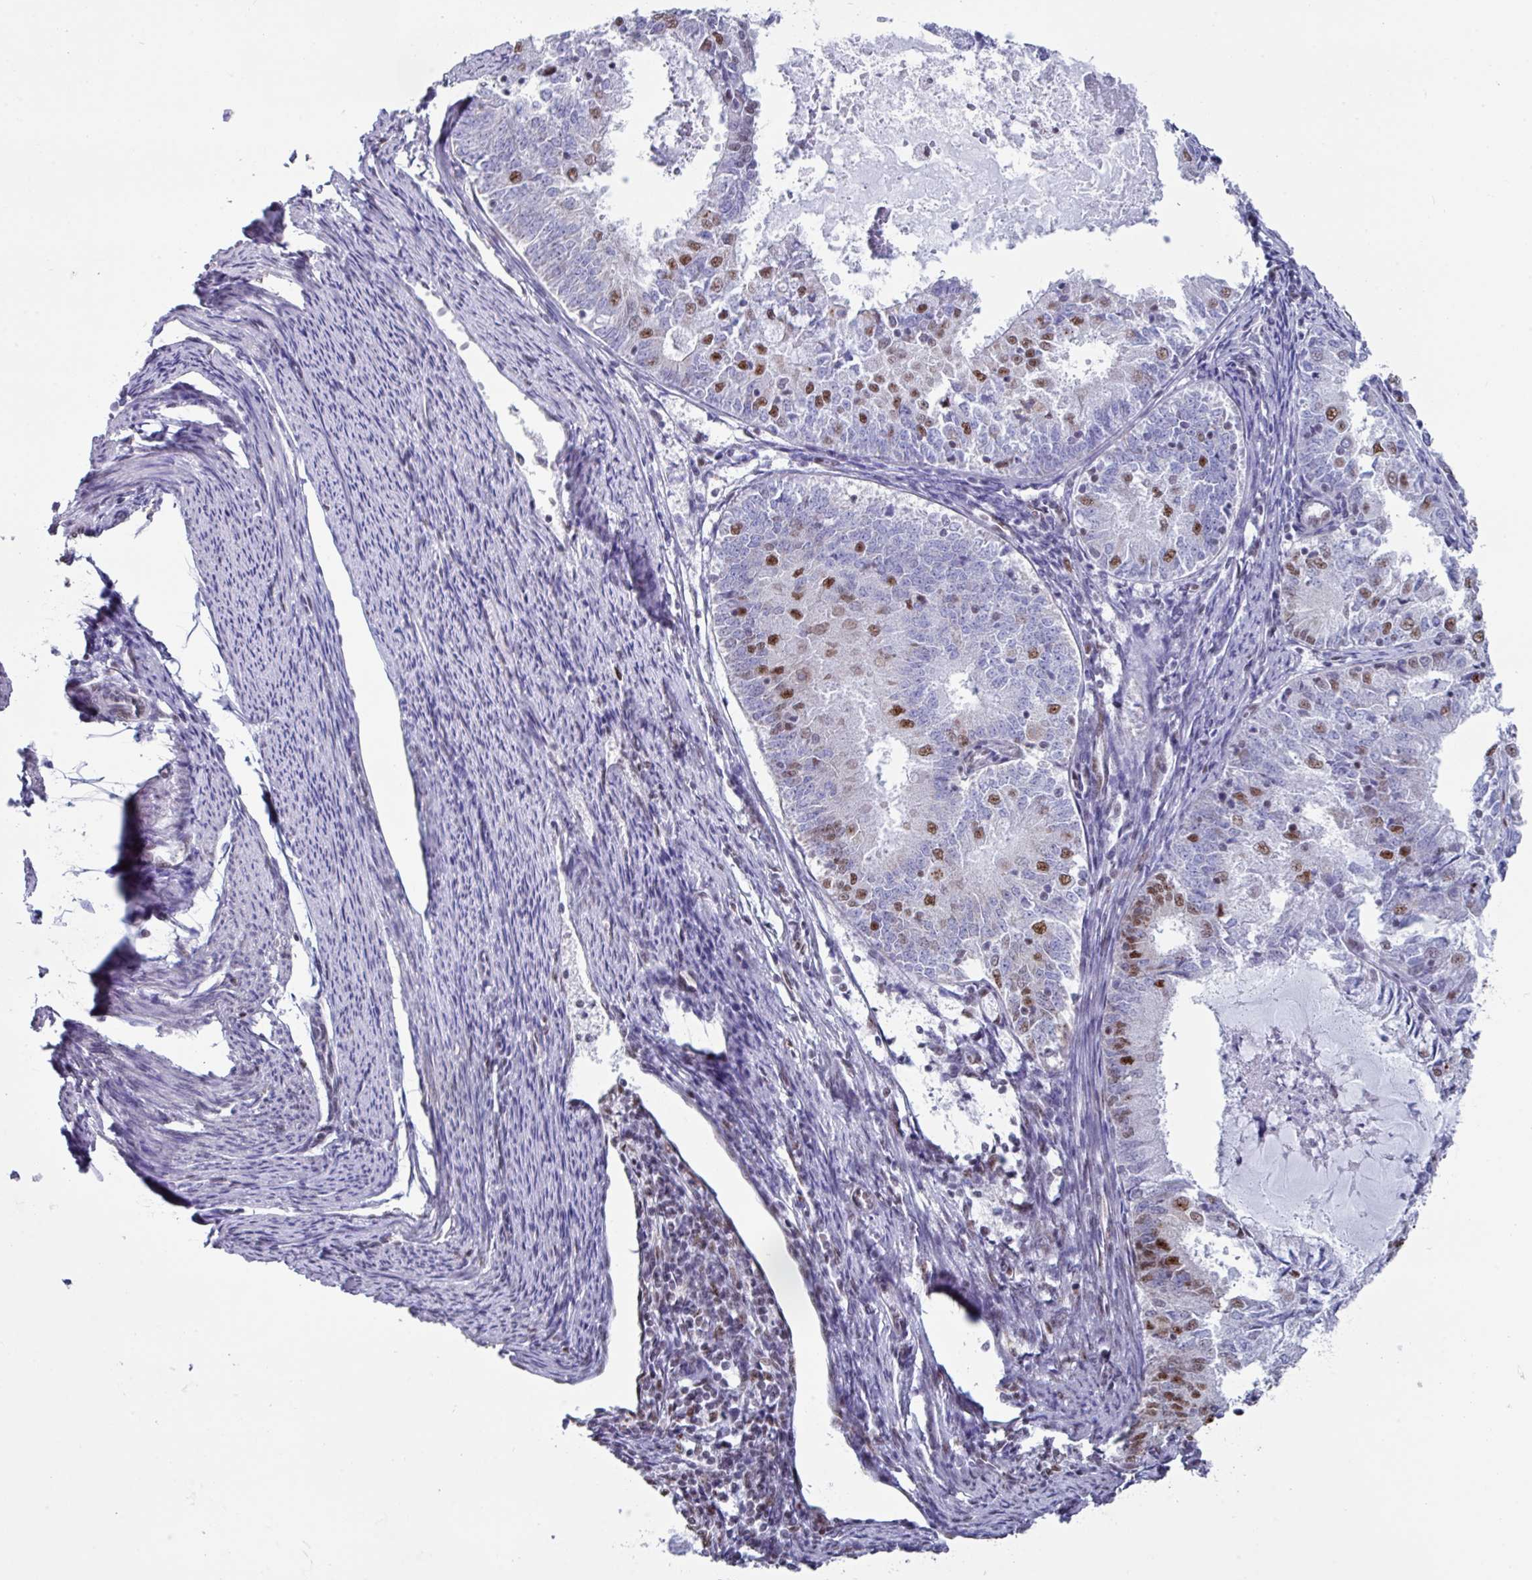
{"staining": {"intensity": "moderate", "quantity": "<25%", "location": "nuclear"}, "tissue": "endometrial cancer", "cell_type": "Tumor cells", "image_type": "cancer", "snomed": [{"axis": "morphology", "description": "Adenocarcinoma, NOS"}, {"axis": "topography", "description": "Endometrium"}], "caption": "Immunohistochemistry (IHC) (DAB (3,3'-diaminobenzidine)) staining of human adenocarcinoma (endometrial) exhibits moderate nuclear protein expression in about <25% of tumor cells.", "gene": "PUF60", "patient": {"sex": "female", "age": 57}}